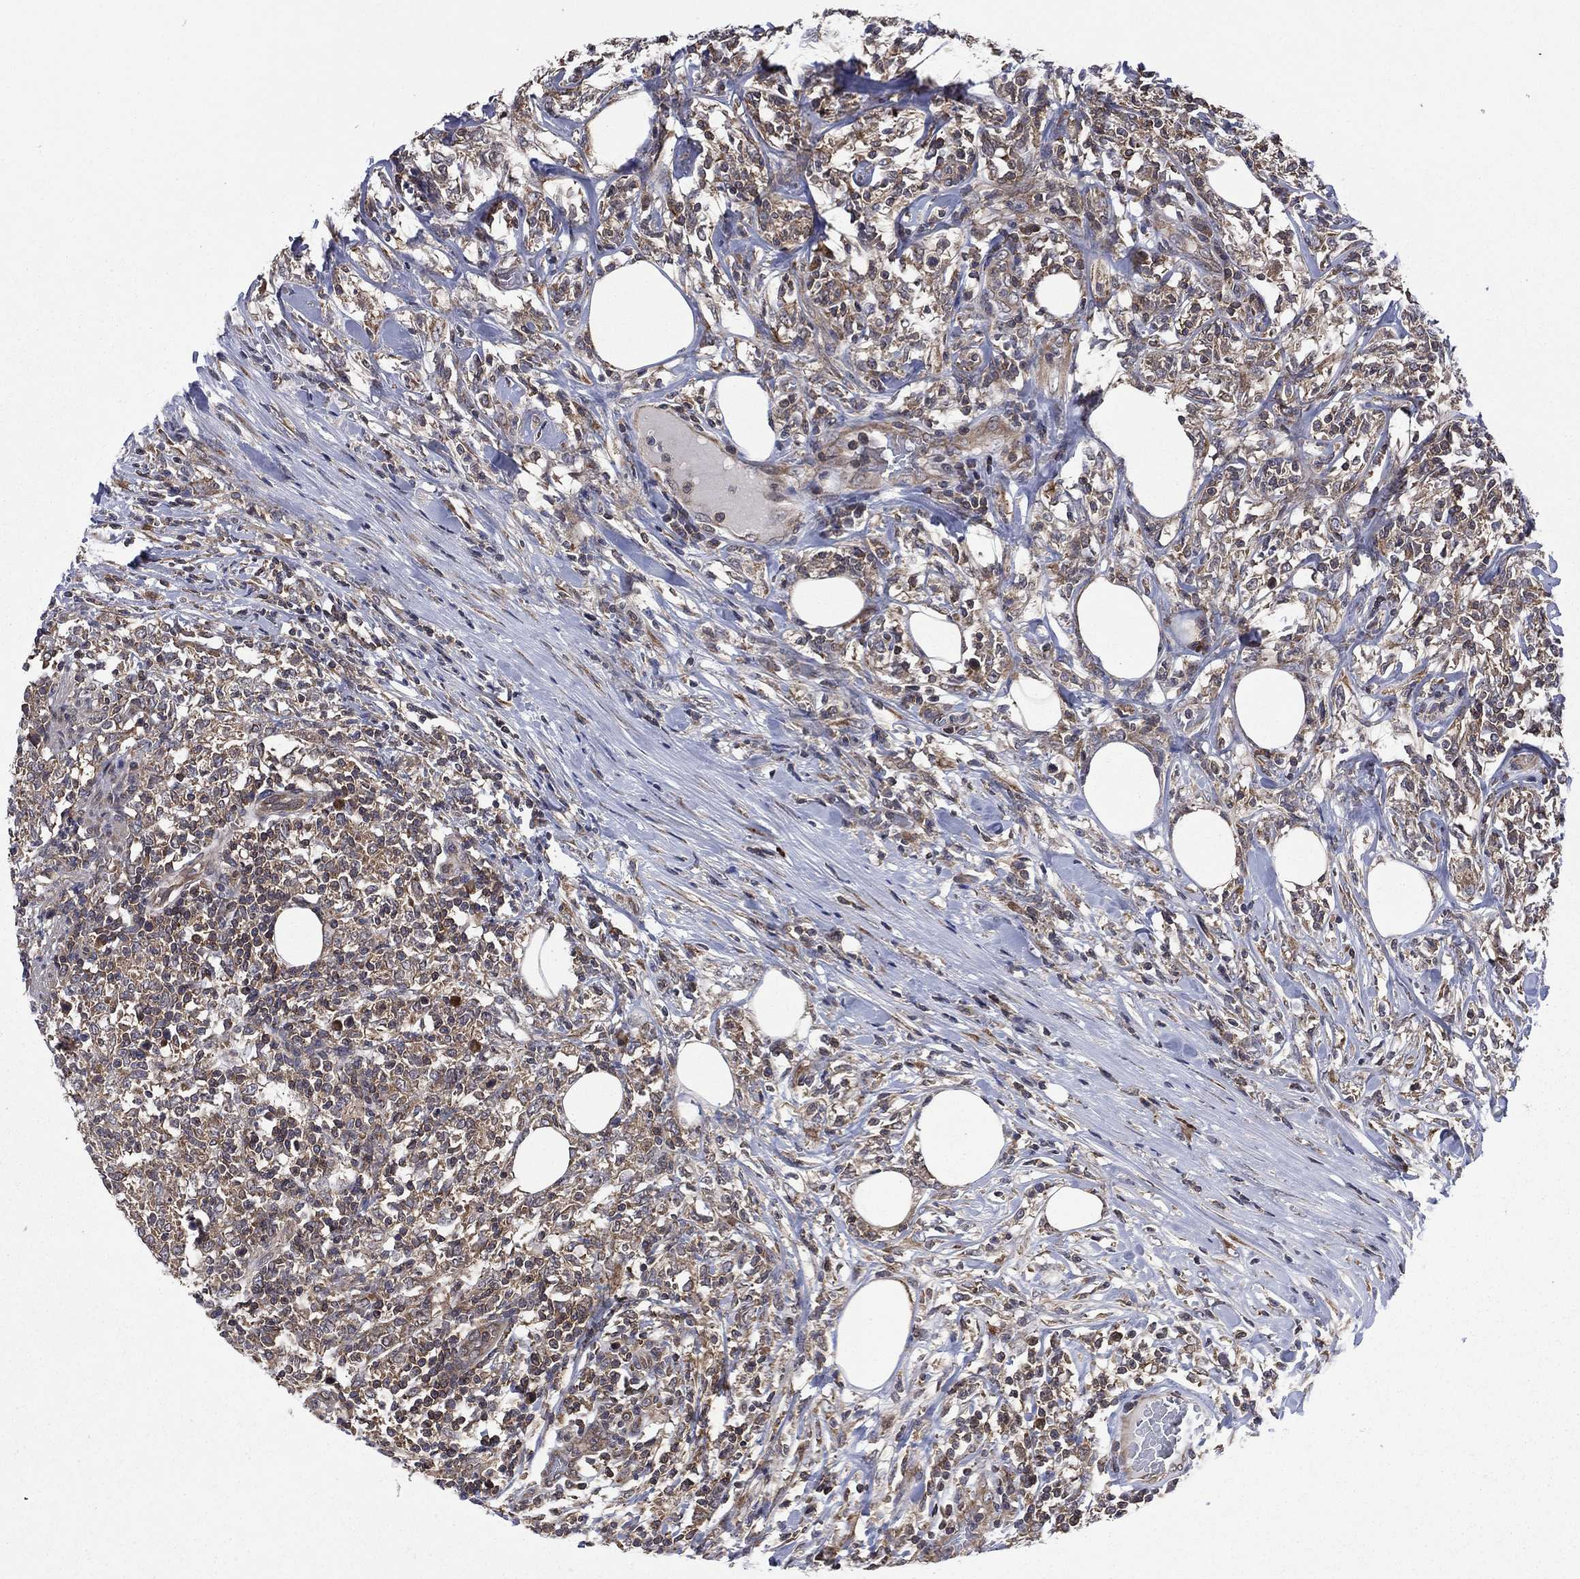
{"staining": {"intensity": "weak", "quantity": "<25%", "location": "cytoplasmic/membranous"}, "tissue": "lymphoma", "cell_type": "Tumor cells", "image_type": "cancer", "snomed": [{"axis": "morphology", "description": "Malignant lymphoma, non-Hodgkin's type, High grade"}, {"axis": "topography", "description": "Lymph node"}], "caption": "High-grade malignant lymphoma, non-Hodgkin's type stained for a protein using immunohistochemistry demonstrates no expression tumor cells.", "gene": "C2orf76", "patient": {"sex": "female", "age": 84}}